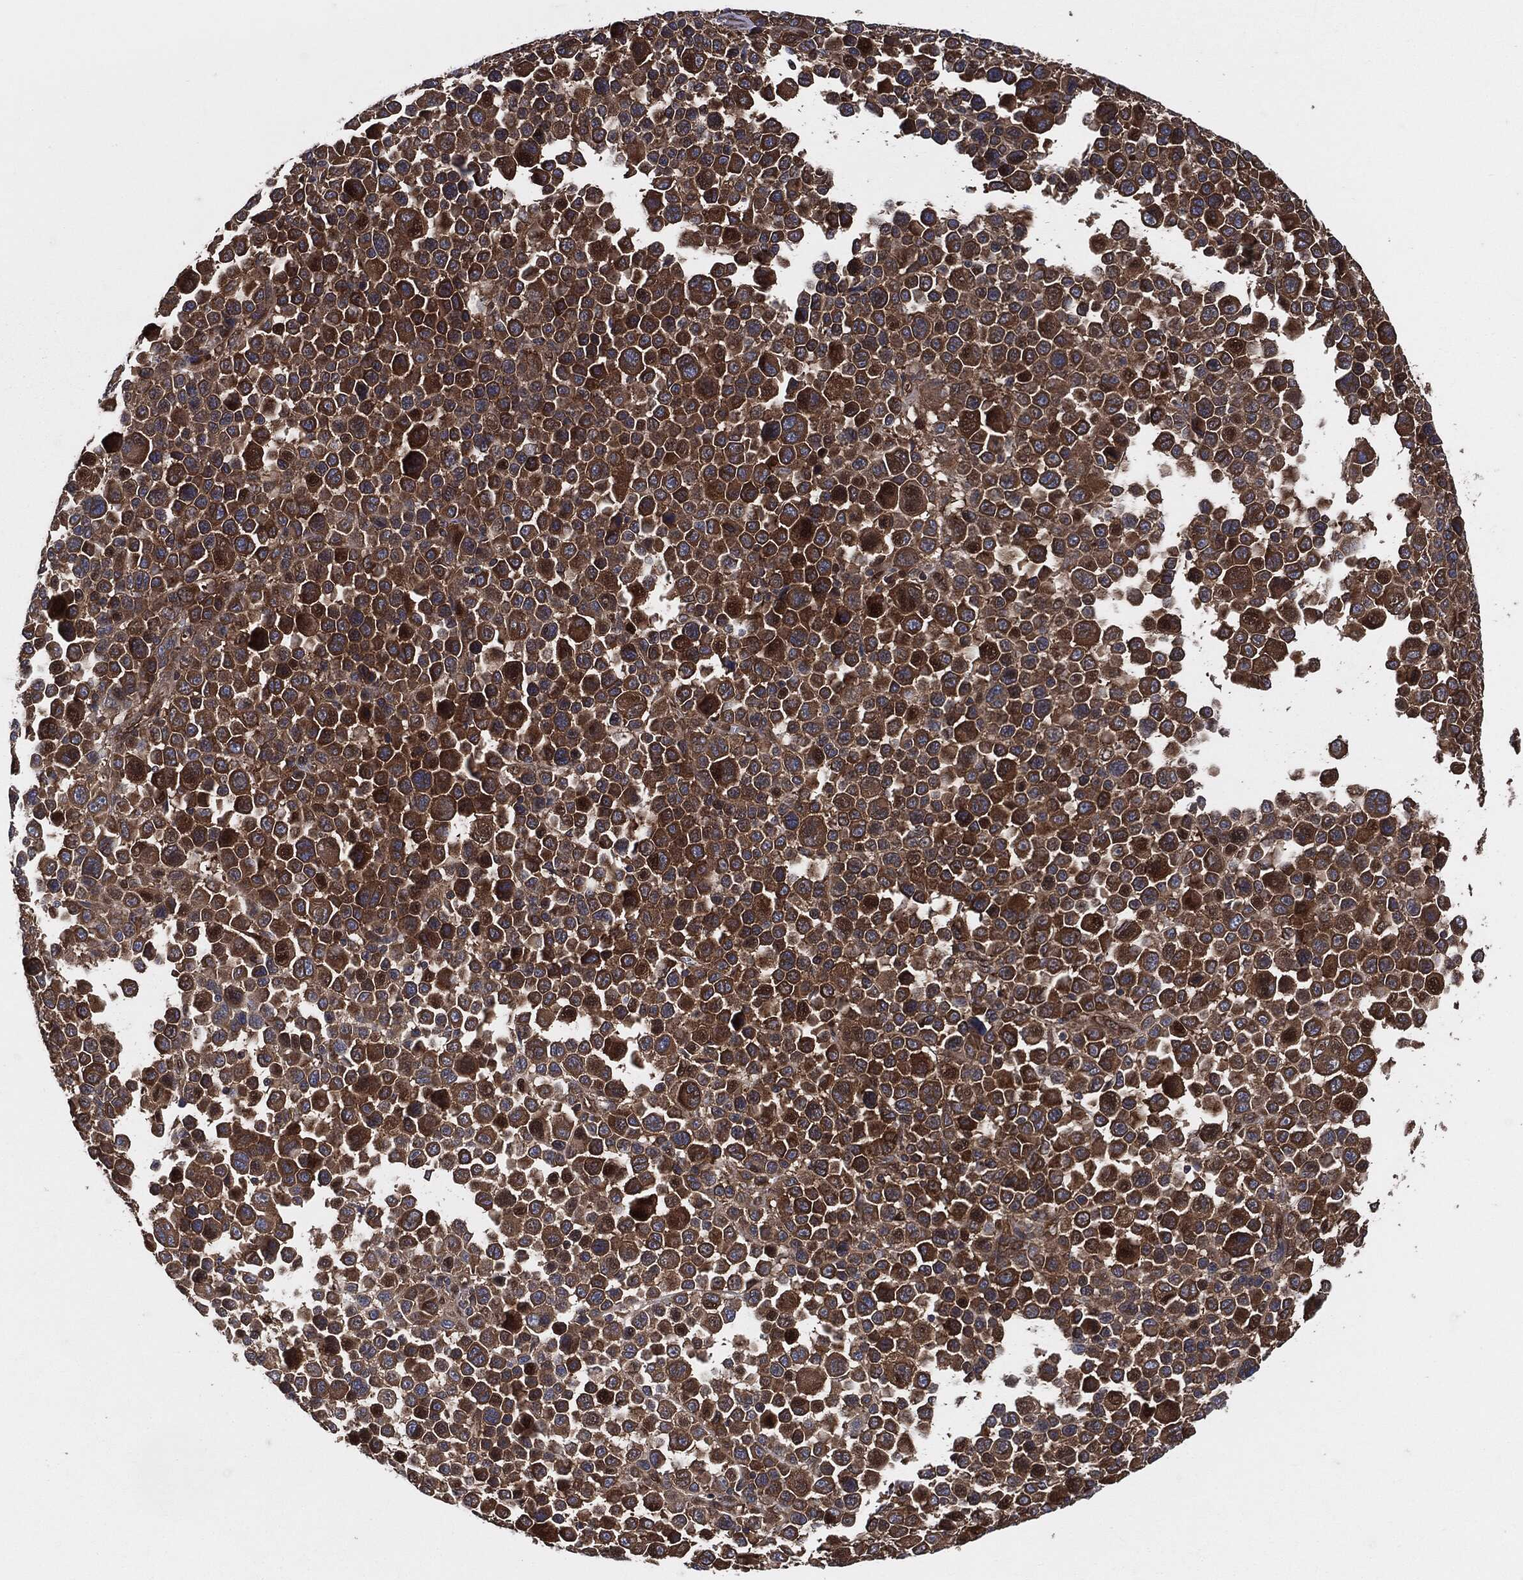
{"staining": {"intensity": "strong", "quantity": "25%-75%", "location": "cytoplasmic/membranous"}, "tissue": "melanoma", "cell_type": "Tumor cells", "image_type": "cancer", "snomed": [{"axis": "morphology", "description": "Malignant melanoma, NOS"}, {"axis": "topography", "description": "Skin"}], "caption": "Tumor cells demonstrate strong cytoplasmic/membranous positivity in about 25%-75% of cells in melanoma.", "gene": "XPNPEP1", "patient": {"sex": "female", "age": 57}}